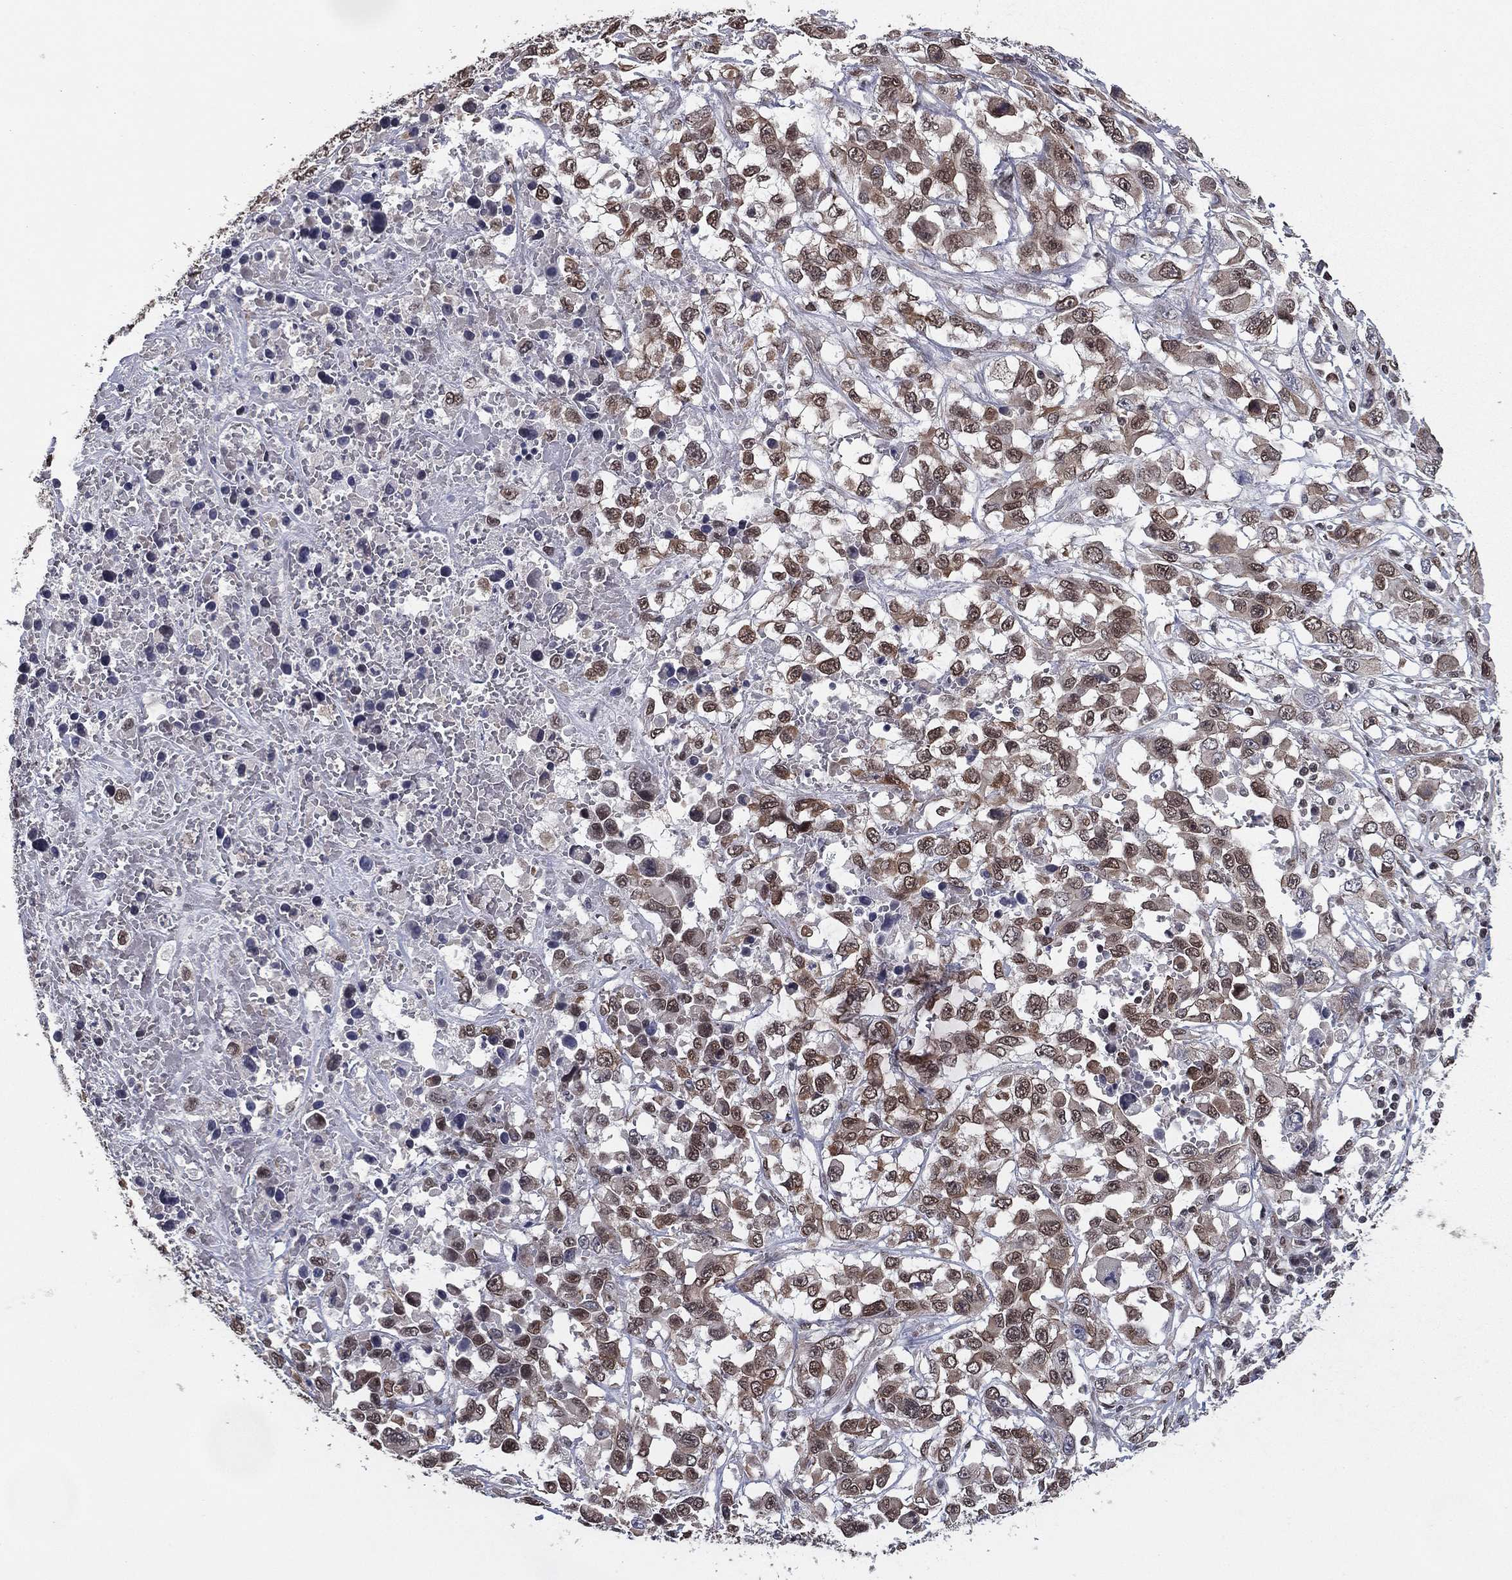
{"staining": {"intensity": "weak", "quantity": "25%-75%", "location": "cytoplasmic/membranous"}, "tissue": "liver cancer", "cell_type": "Tumor cells", "image_type": "cancer", "snomed": [{"axis": "morphology", "description": "Adenocarcinoma, NOS"}, {"axis": "morphology", "description": "Cholangiocarcinoma"}, {"axis": "topography", "description": "Liver"}], "caption": "IHC of liver cholangiocarcinoma shows low levels of weak cytoplasmic/membranous positivity in about 25%-75% of tumor cells.", "gene": "RARB", "patient": {"sex": "male", "age": 64}}